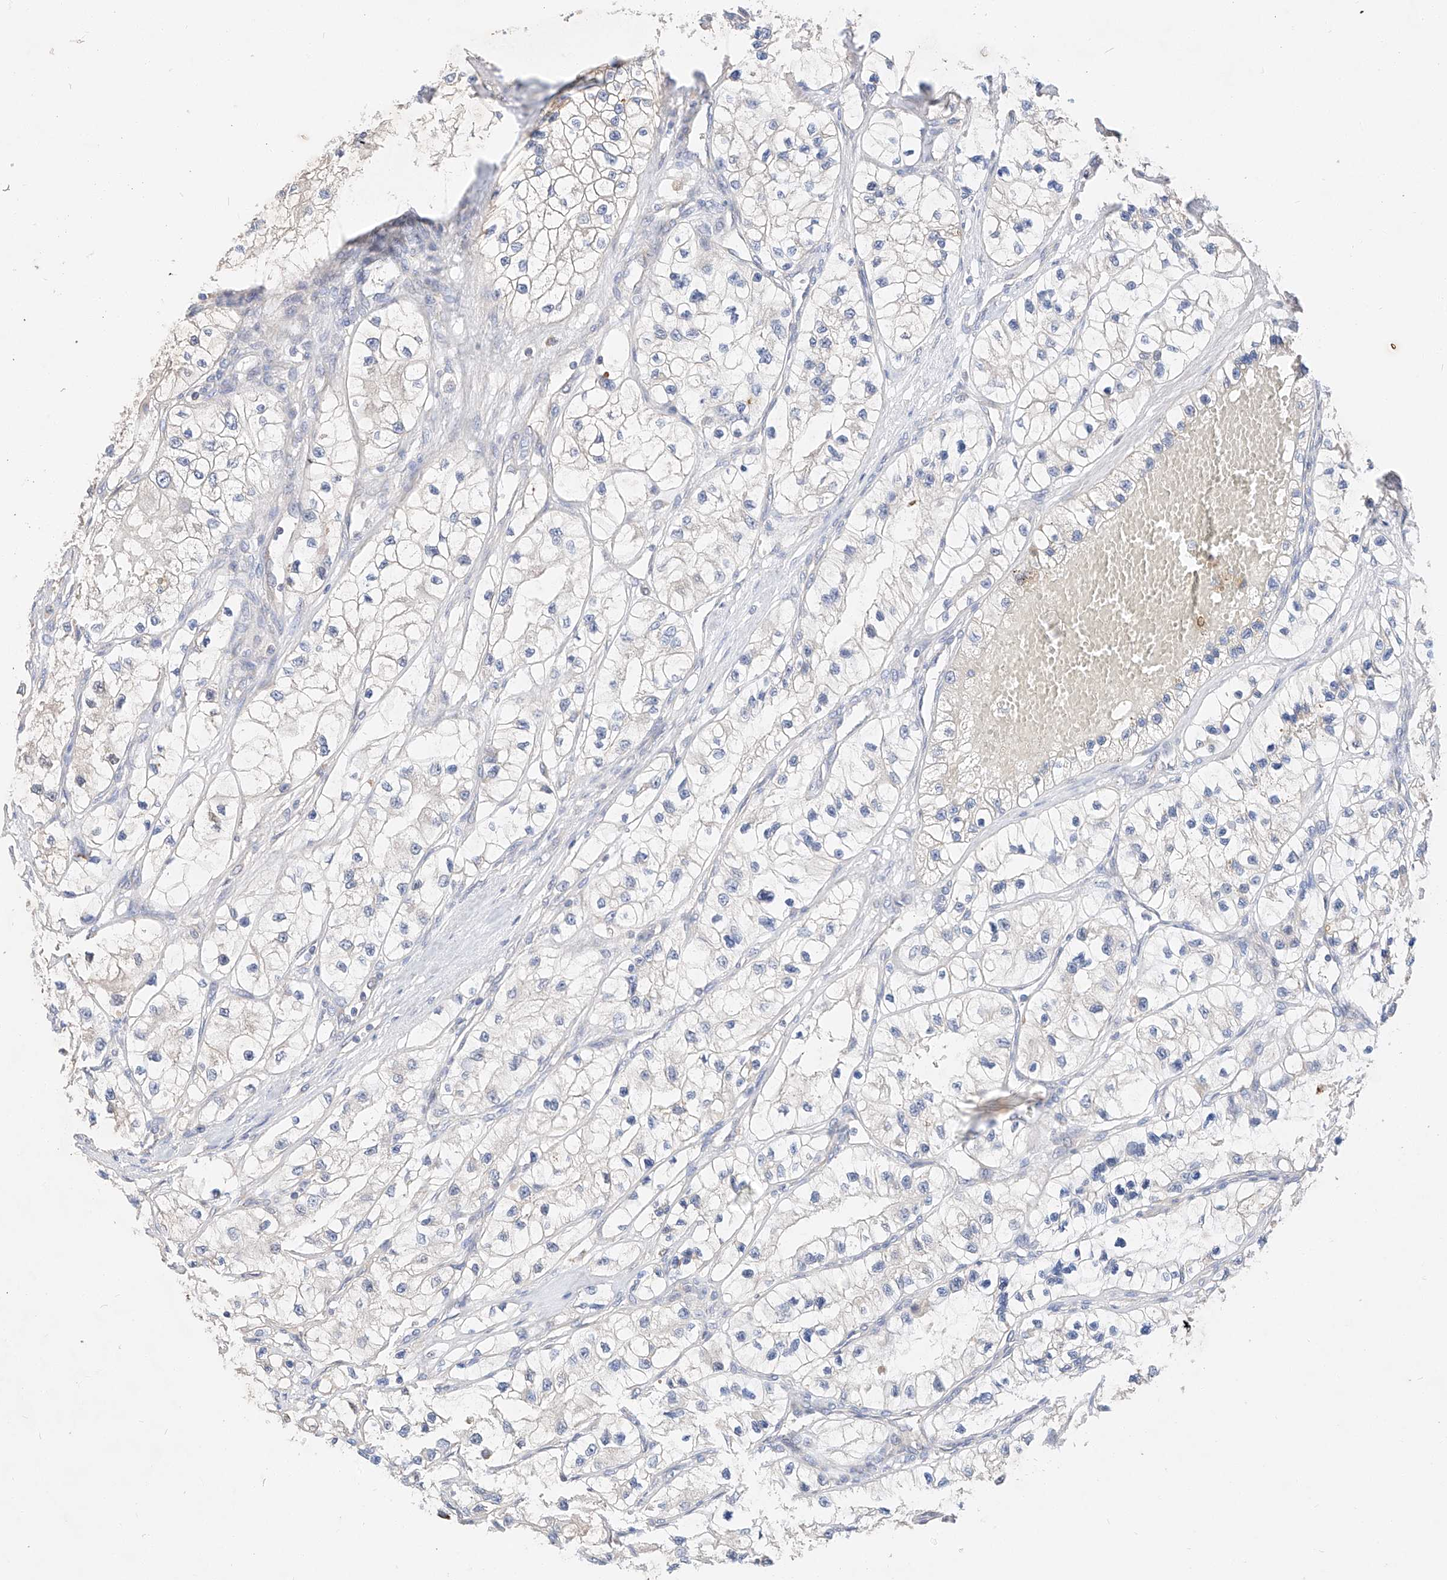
{"staining": {"intensity": "negative", "quantity": "none", "location": "none"}, "tissue": "renal cancer", "cell_type": "Tumor cells", "image_type": "cancer", "snomed": [{"axis": "morphology", "description": "Adenocarcinoma, NOS"}, {"axis": "topography", "description": "Kidney"}], "caption": "Human adenocarcinoma (renal) stained for a protein using immunohistochemistry (IHC) displays no staining in tumor cells.", "gene": "RUSC1", "patient": {"sex": "female", "age": 57}}